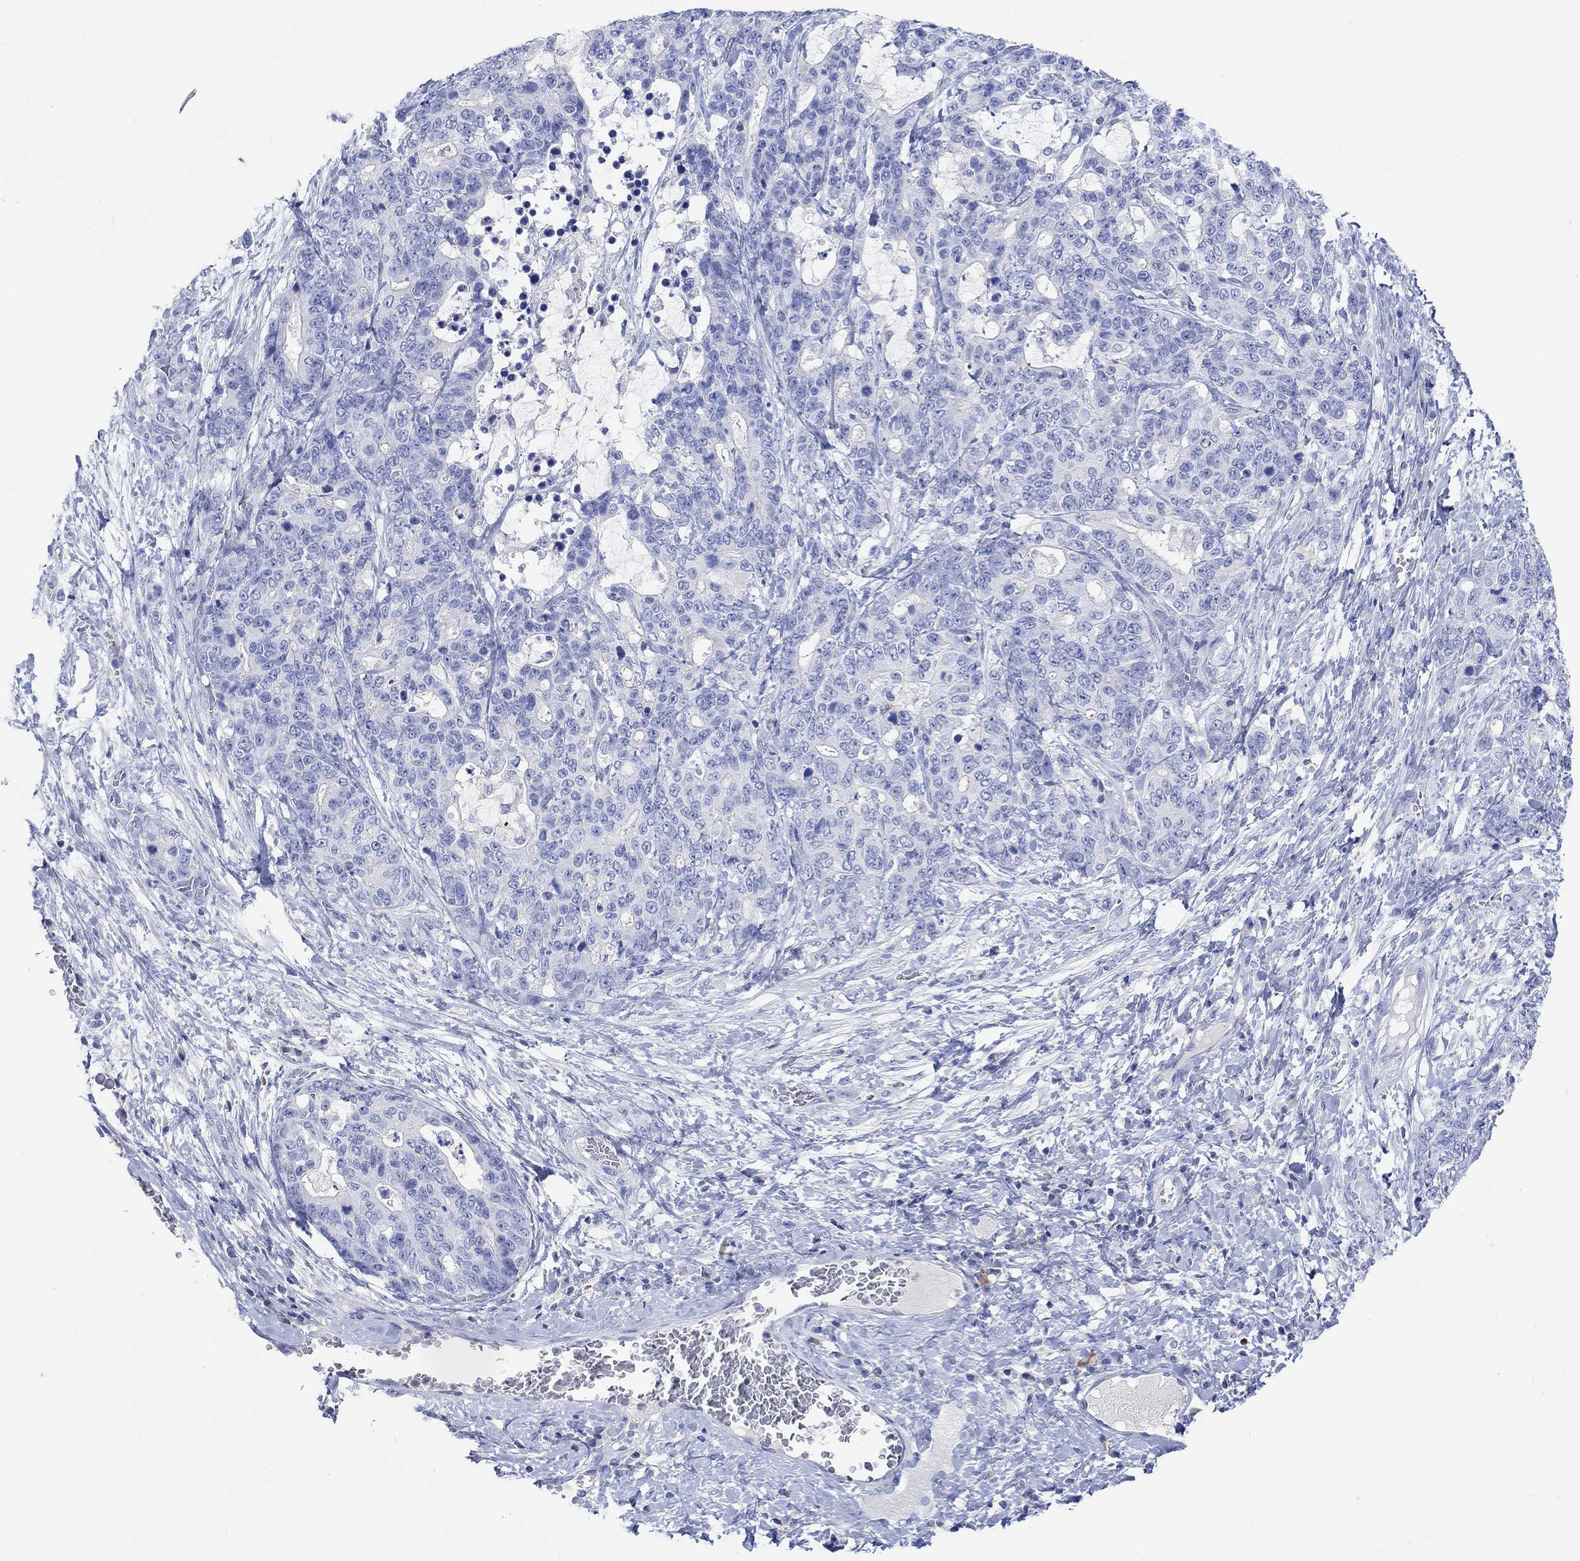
{"staining": {"intensity": "negative", "quantity": "none", "location": "none"}, "tissue": "stomach cancer", "cell_type": "Tumor cells", "image_type": "cancer", "snomed": [{"axis": "morphology", "description": "Normal tissue, NOS"}, {"axis": "morphology", "description": "Adenocarcinoma, NOS"}, {"axis": "topography", "description": "Stomach"}], "caption": "There is no significant staining in tumor cells of stomach cancer.", "gene": "GCM1", "patient": {"sex": "female", "age": 64}}